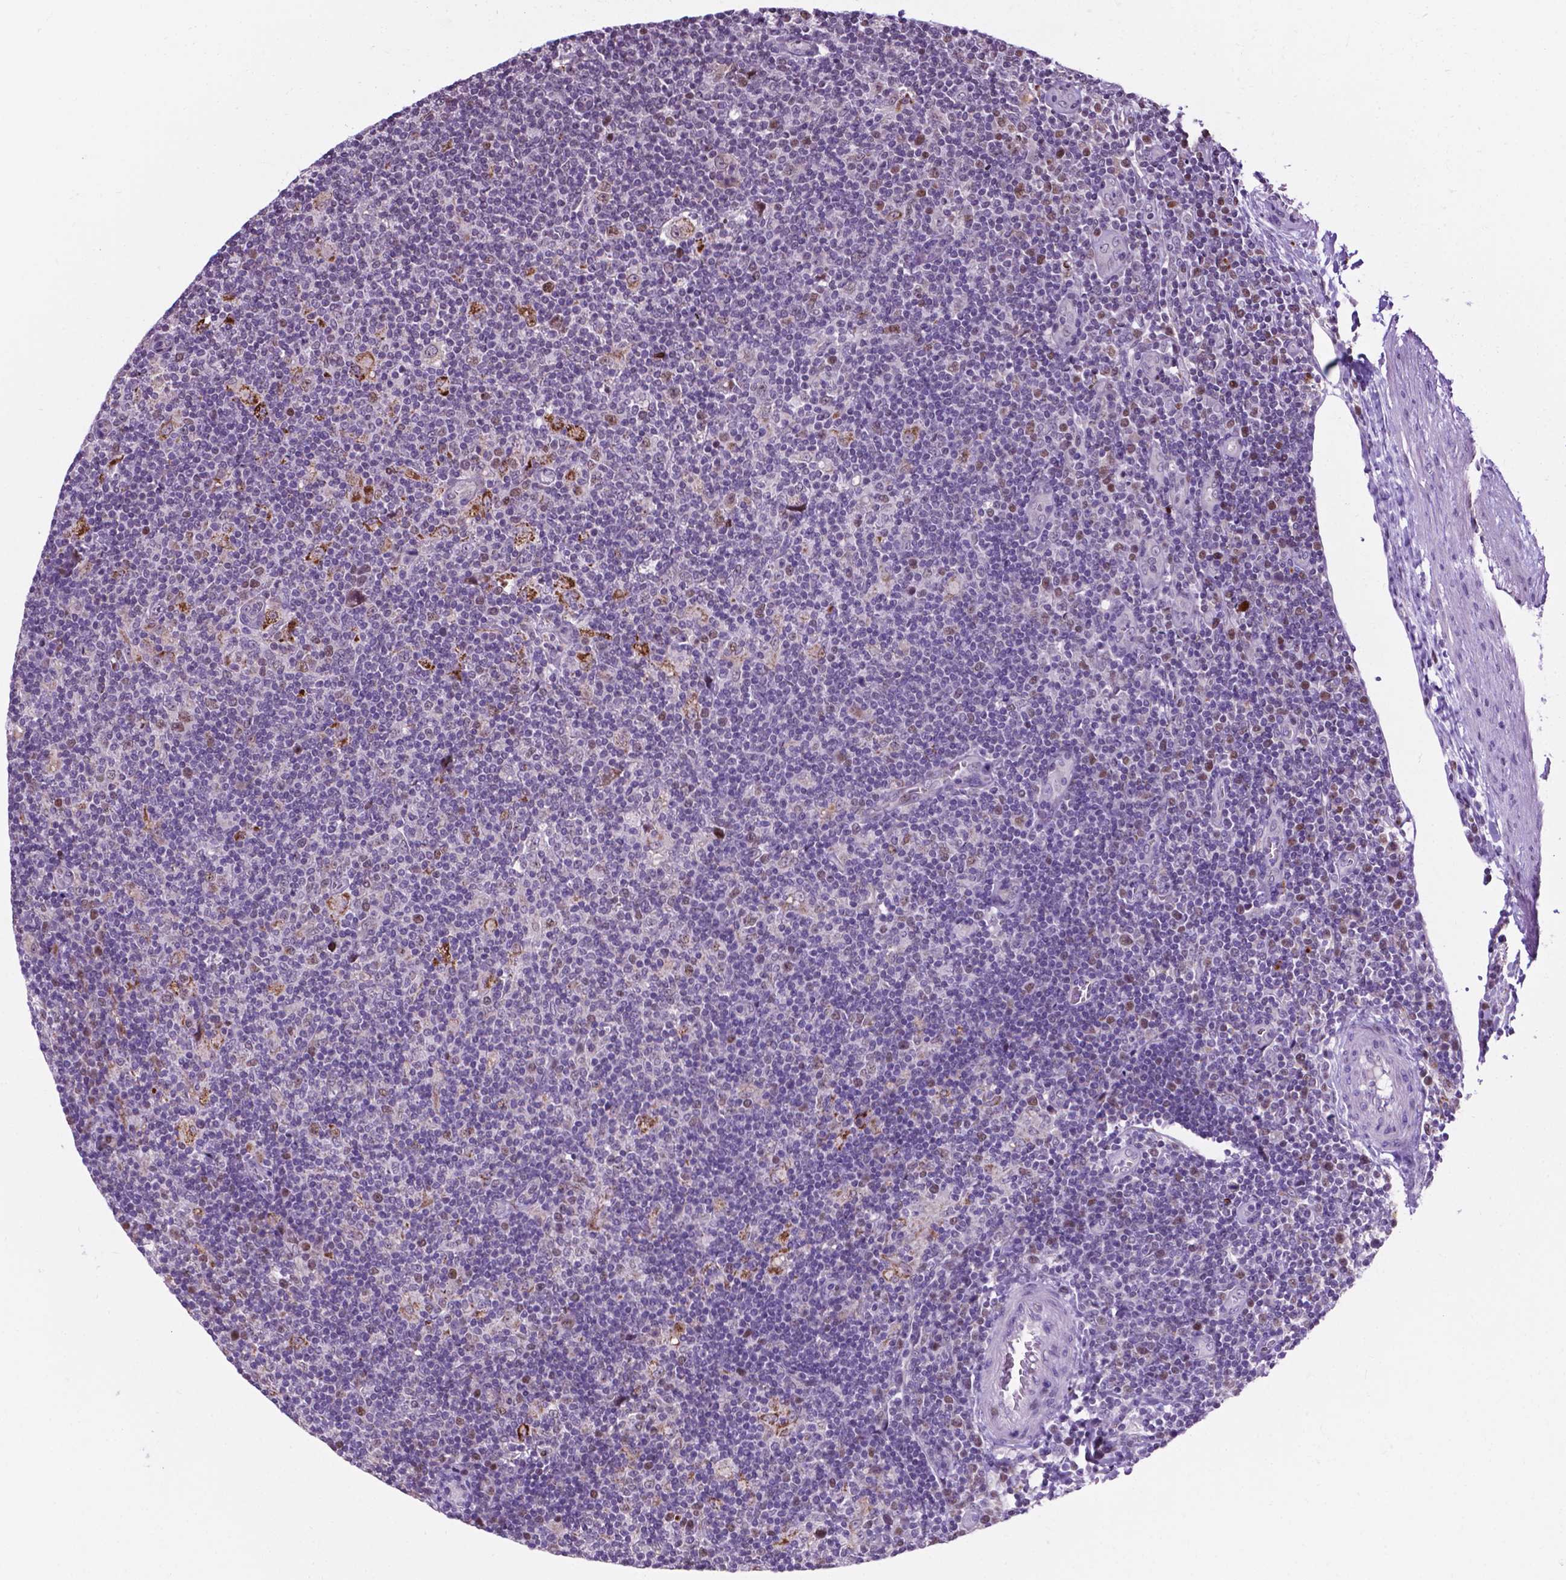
{"staining": {"intensity": "moderate", "quantity": "25%-75%", "location": "cytoplasmic/membranous"}, "tissue": "lymphoma", "cell_type": "Tumor cells", "image_type": "cancer", "snomed": [{"axis": "morphology", "description": "Hodgkin's disease, NOS"}, {"axis": "topography", "description": "Lymph node"}], "caption": "Hodgkin's disease stained with IHC demonstrates moderate cytoplasmic/membranous staining in approximately 25%-75% of tumor cells.", "gene": "SMAD3", "patient": {"sex": "male", "age": 40}}